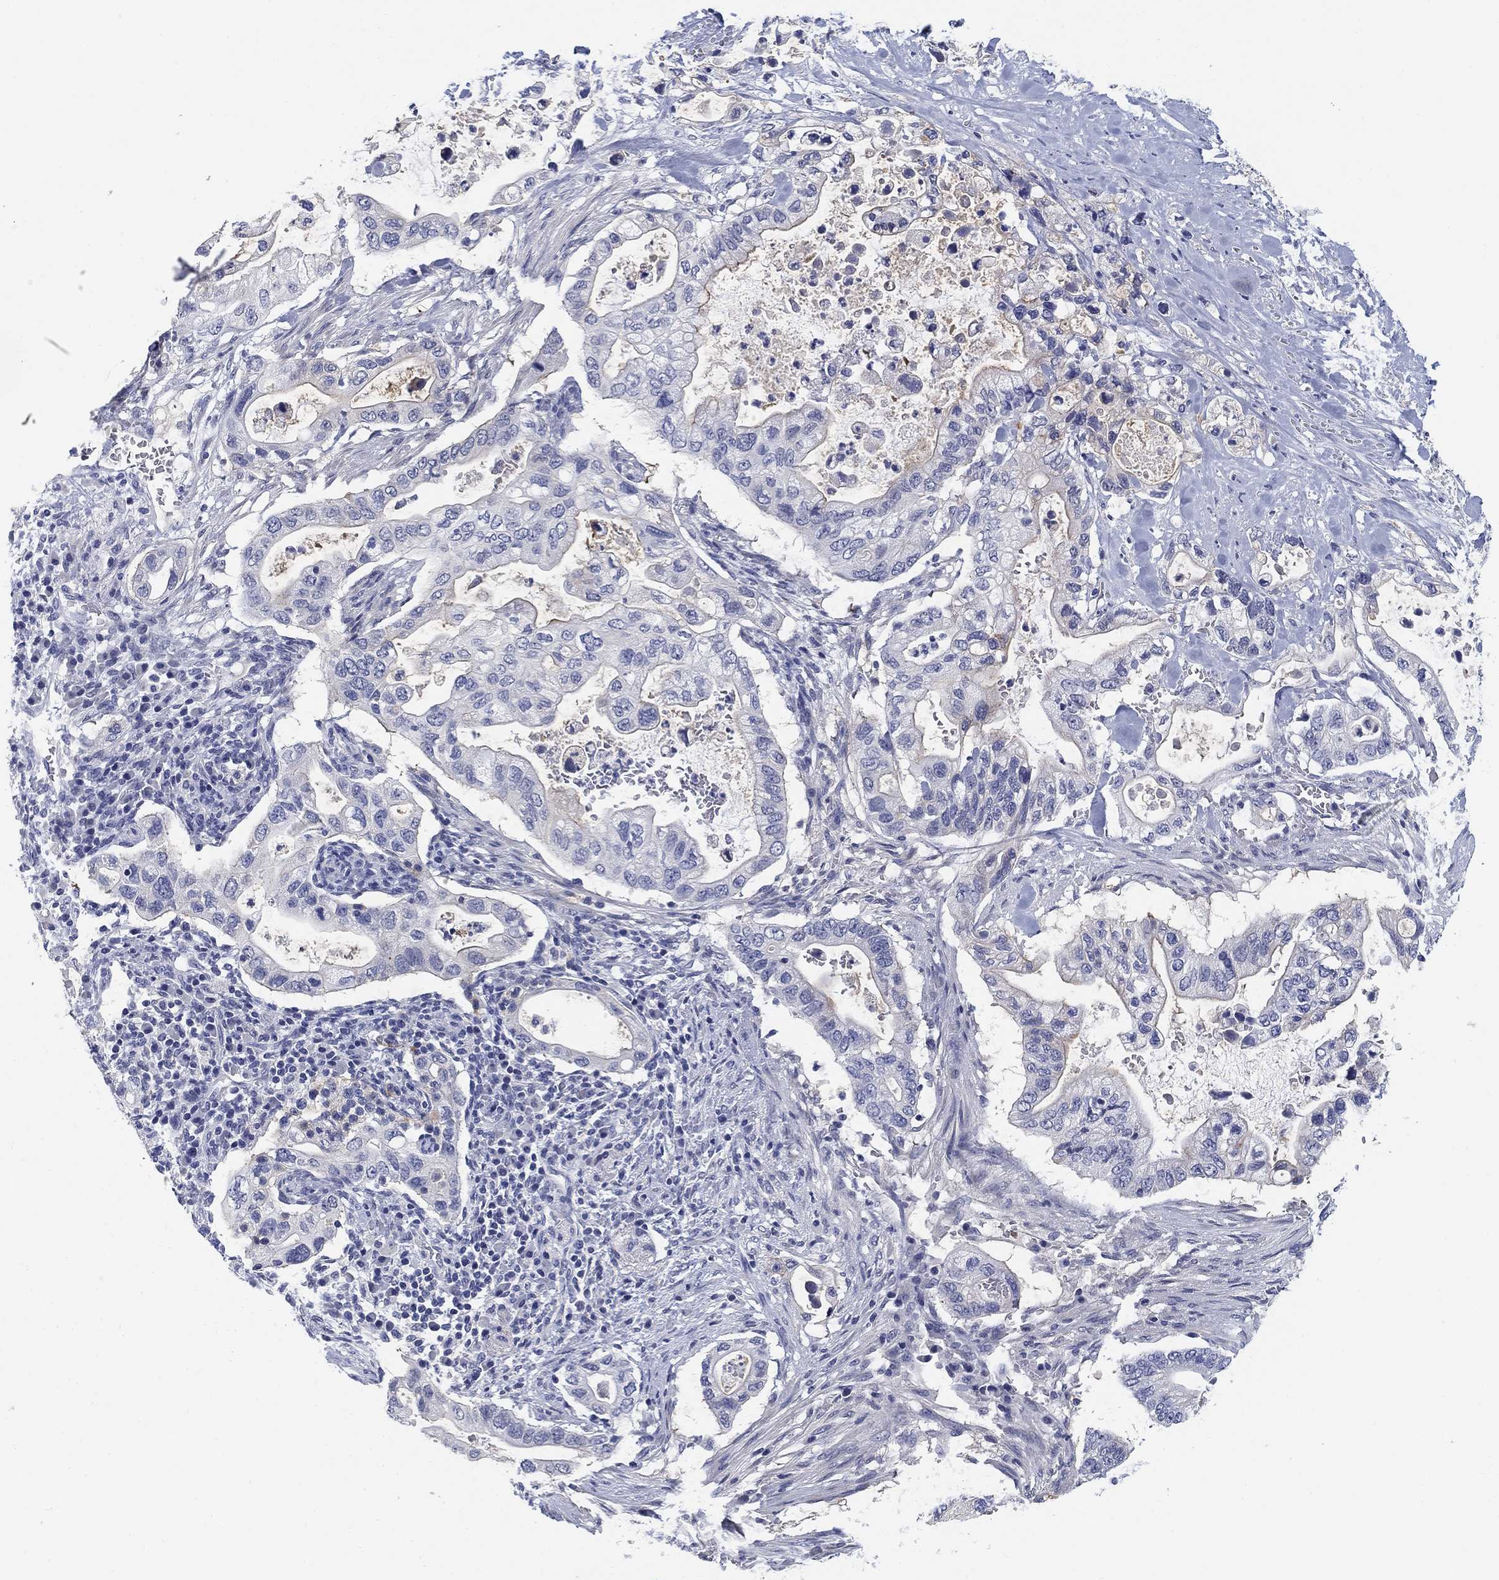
{"staining": {"intensity": "weak", "quantity": "<25%", "location": "cytoplasmic/membranous"}, "tissue": "pancreatic cancer", "cell_type": "Tumor cells", "image_type": "cancer", "snomed": [{"axis": "morphology", "description": "Adenocarcinoma, NOS"}, {"axis": "topography", "description": "Pancreas"}], "caption": "Immunohistochemistry (IHC) micrograph of neoplastic tissue: human adenocarcinoma (pancreatic) stained with DAB displays no significant protein staining in tumor cells.", "gene": "CLUL1", "patient": {"sex": "female", "age": 72}}